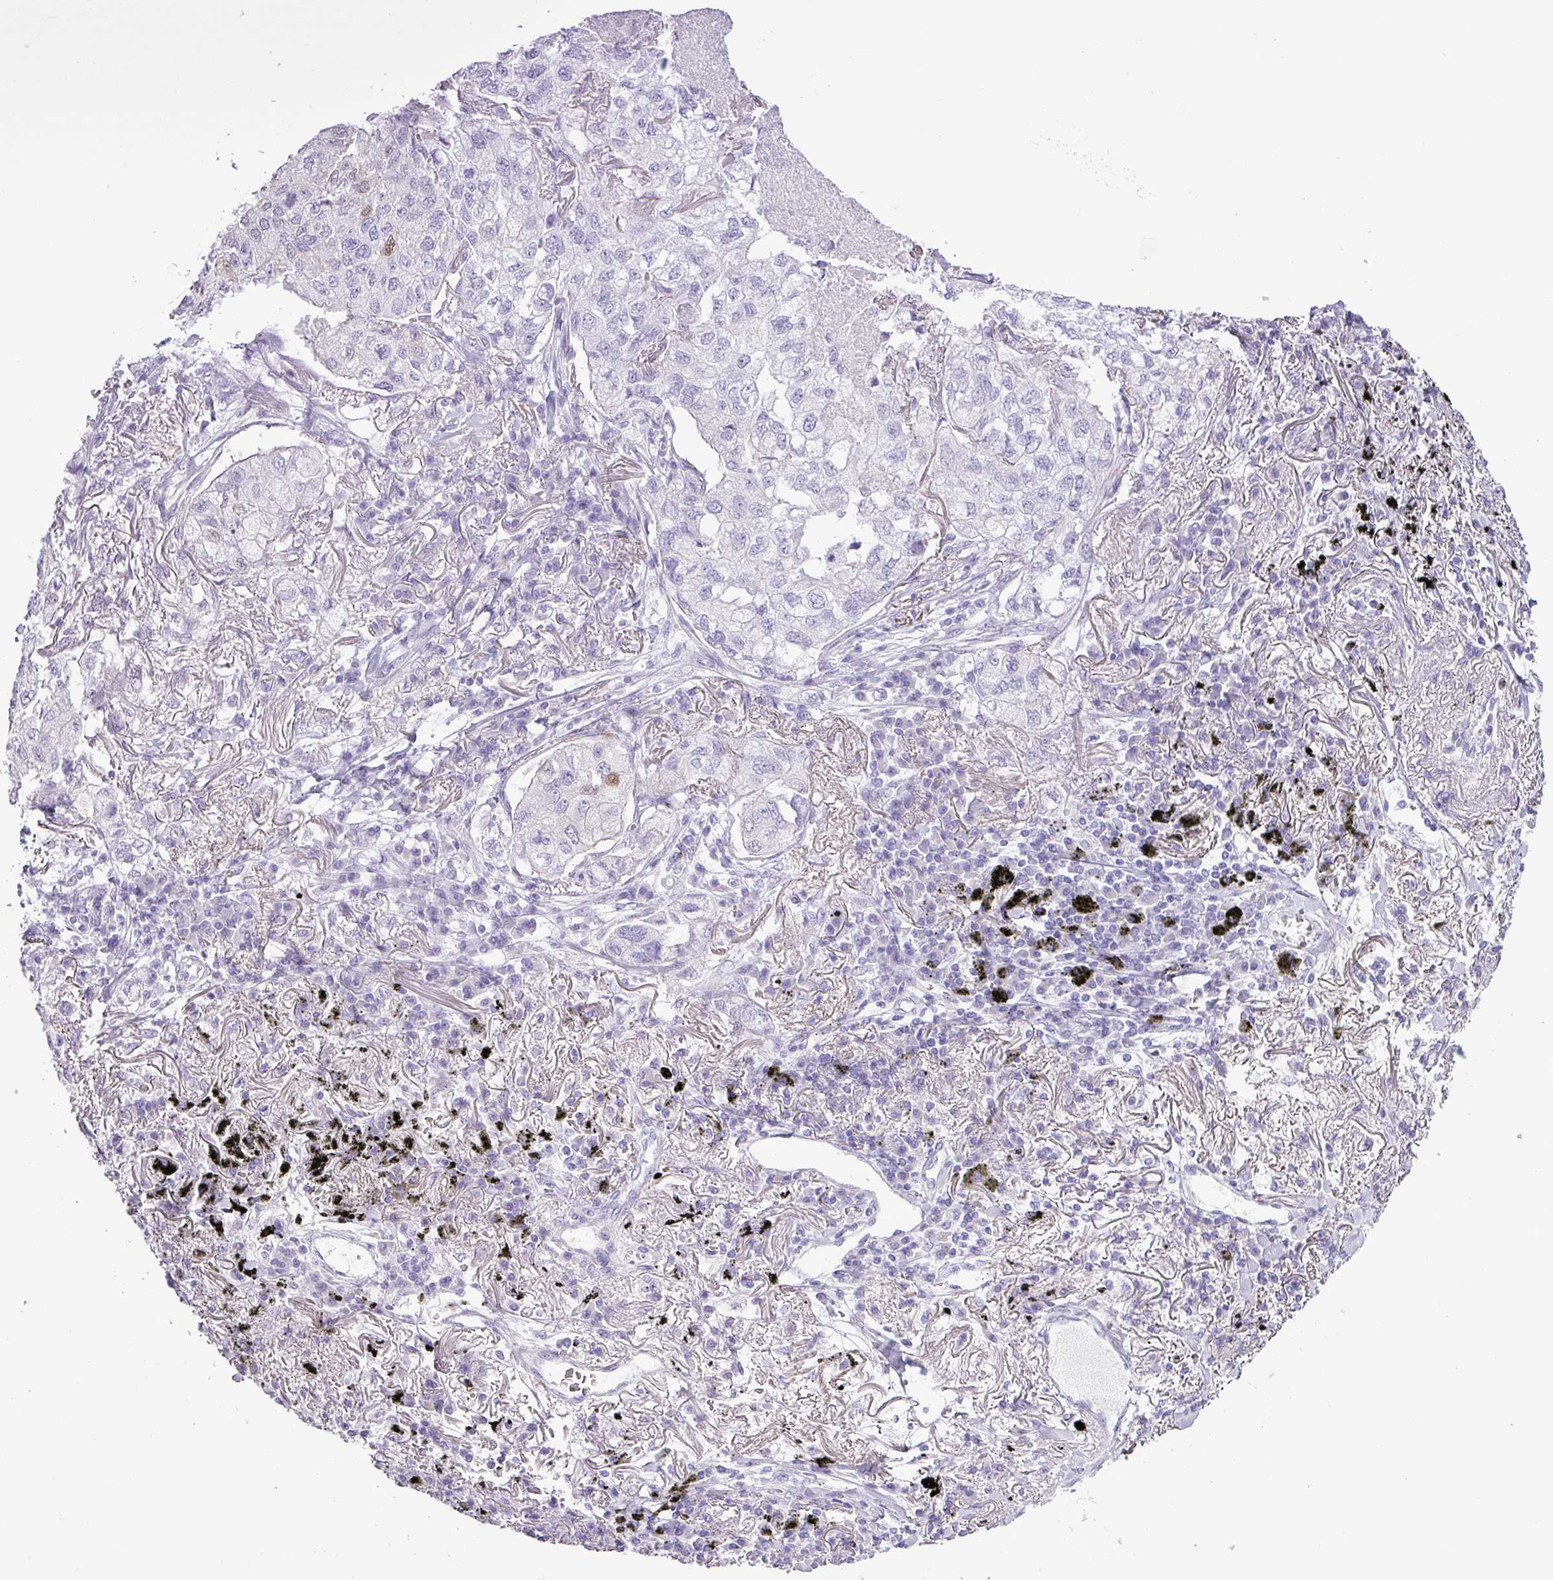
{"staining": {"intensity": "negative", "quantity": "none", "location": "none"}, "tissue": "lung cancer", "cell_type": "Tumor cells", "image_type": "cancer", "snomed": [{"axis": "morphology", "description": "Adenocarcinoma, NOS"}, {"axis": "topography", "description": "Lung"}], "caption": "Immunohistochemistry (IHC) of human lung cancer displays no positivity in tumor cells. (Immunohistochemistry (IHC), brightfield microscopy, high magnification).", "gene": "ALDH3A1", "patient": {"sex": "male", "age": 65}}